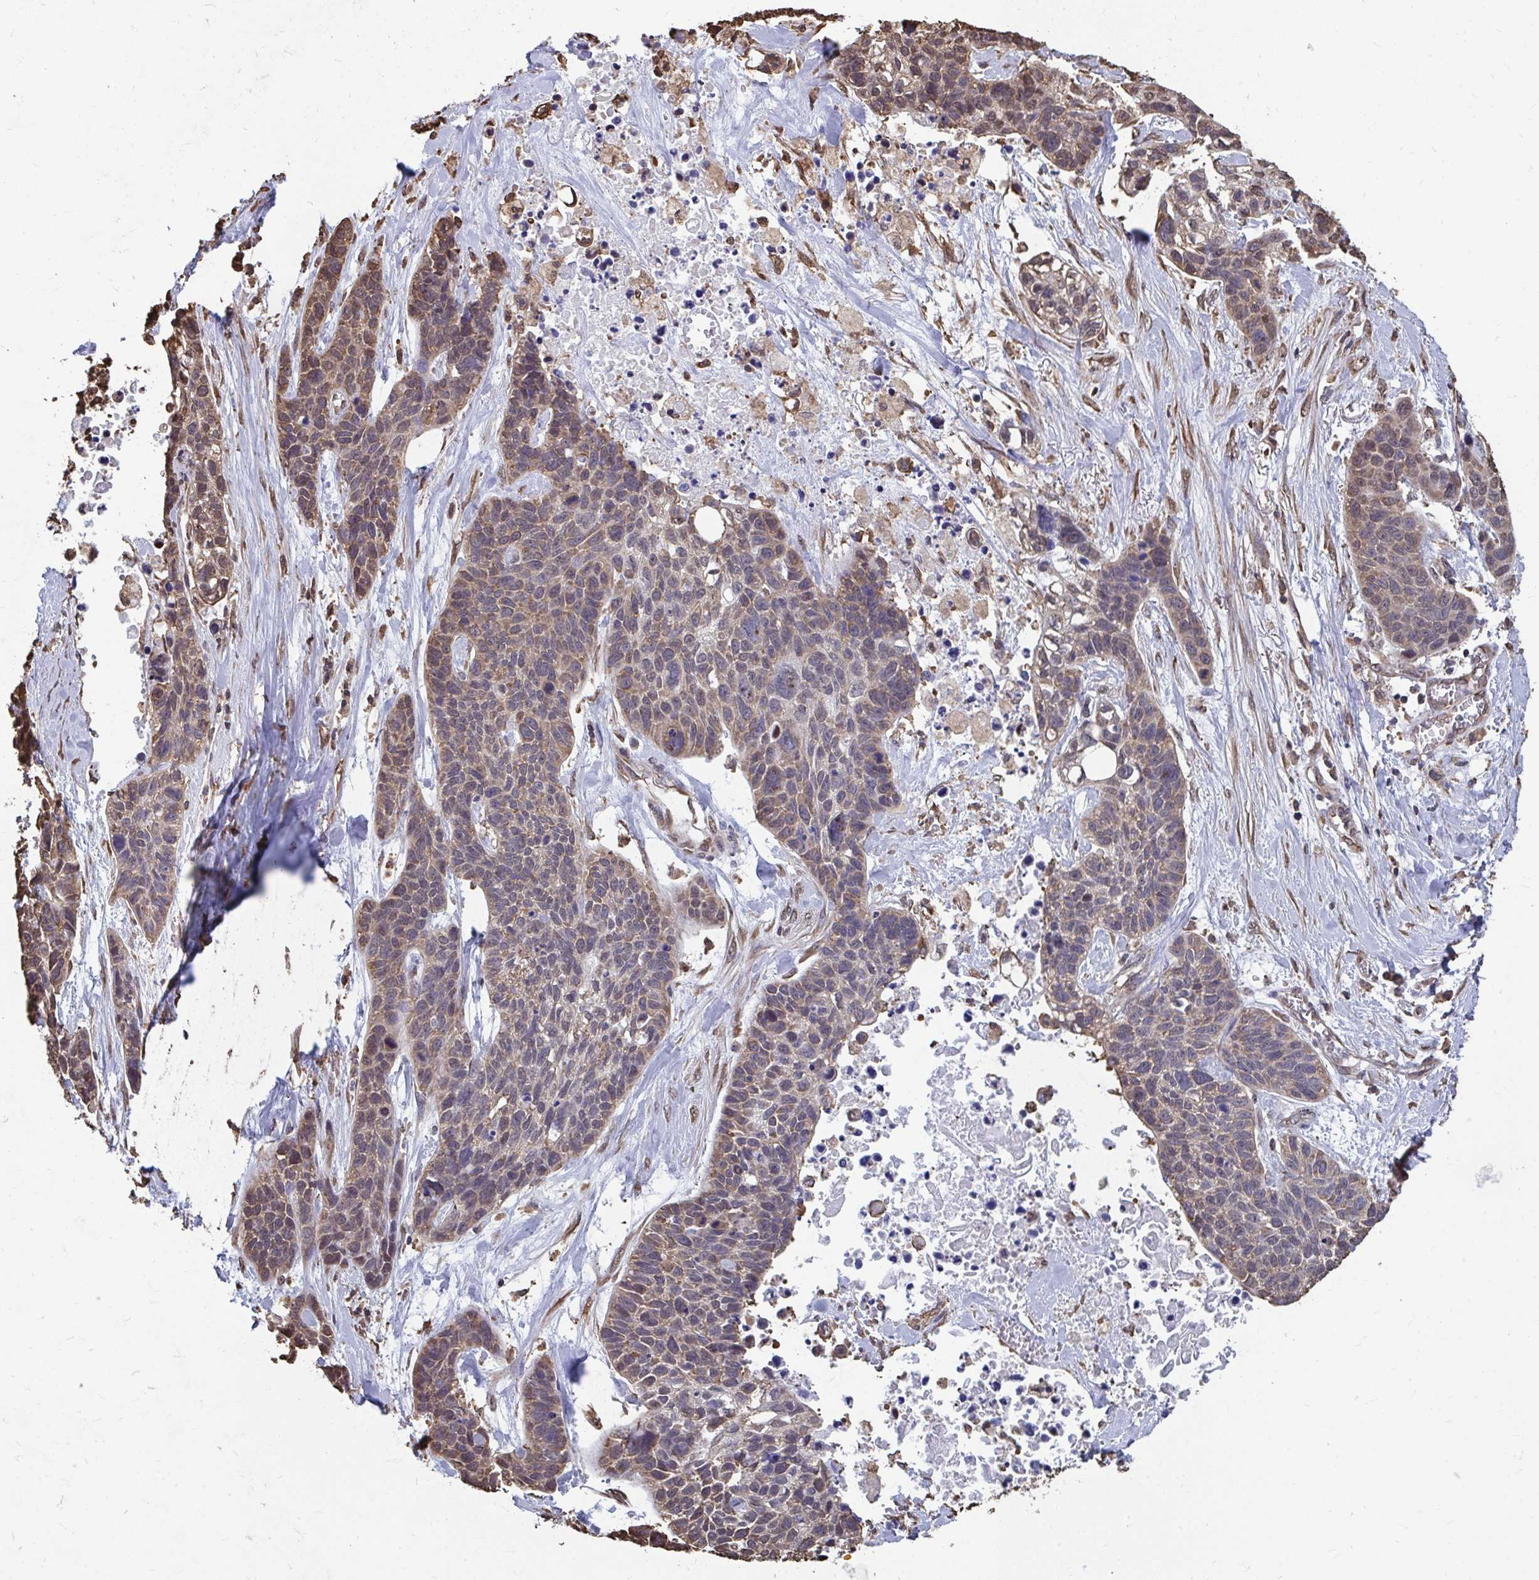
{"staining": {"intensity": "weak", "quantity": ">75%", "location": "cytoplasmic/membranous"}, "tissue": "lung cancer", "cell_type": "Tumor cells", "image_type": "cancer", "snomed": [{"axis": "morphology", "description": "Squamous cell carcinoma, NOS"}, {"axis": "topography", "description": "Lung"}], "caption": "Immunohistochemical staining of human lung cancer exhibits low levels of weak cytoplasmic/membranous protein staining in about >75% of tumor cells. The staining is performed using DAB (3,3'-diaminobenzidine) brown chromogen to label protein expression. The nuclei are counter-stained blue using hematoxylin.", "gene": "SYNCRIP", "patient": {"sex": "male", "age": 62}}